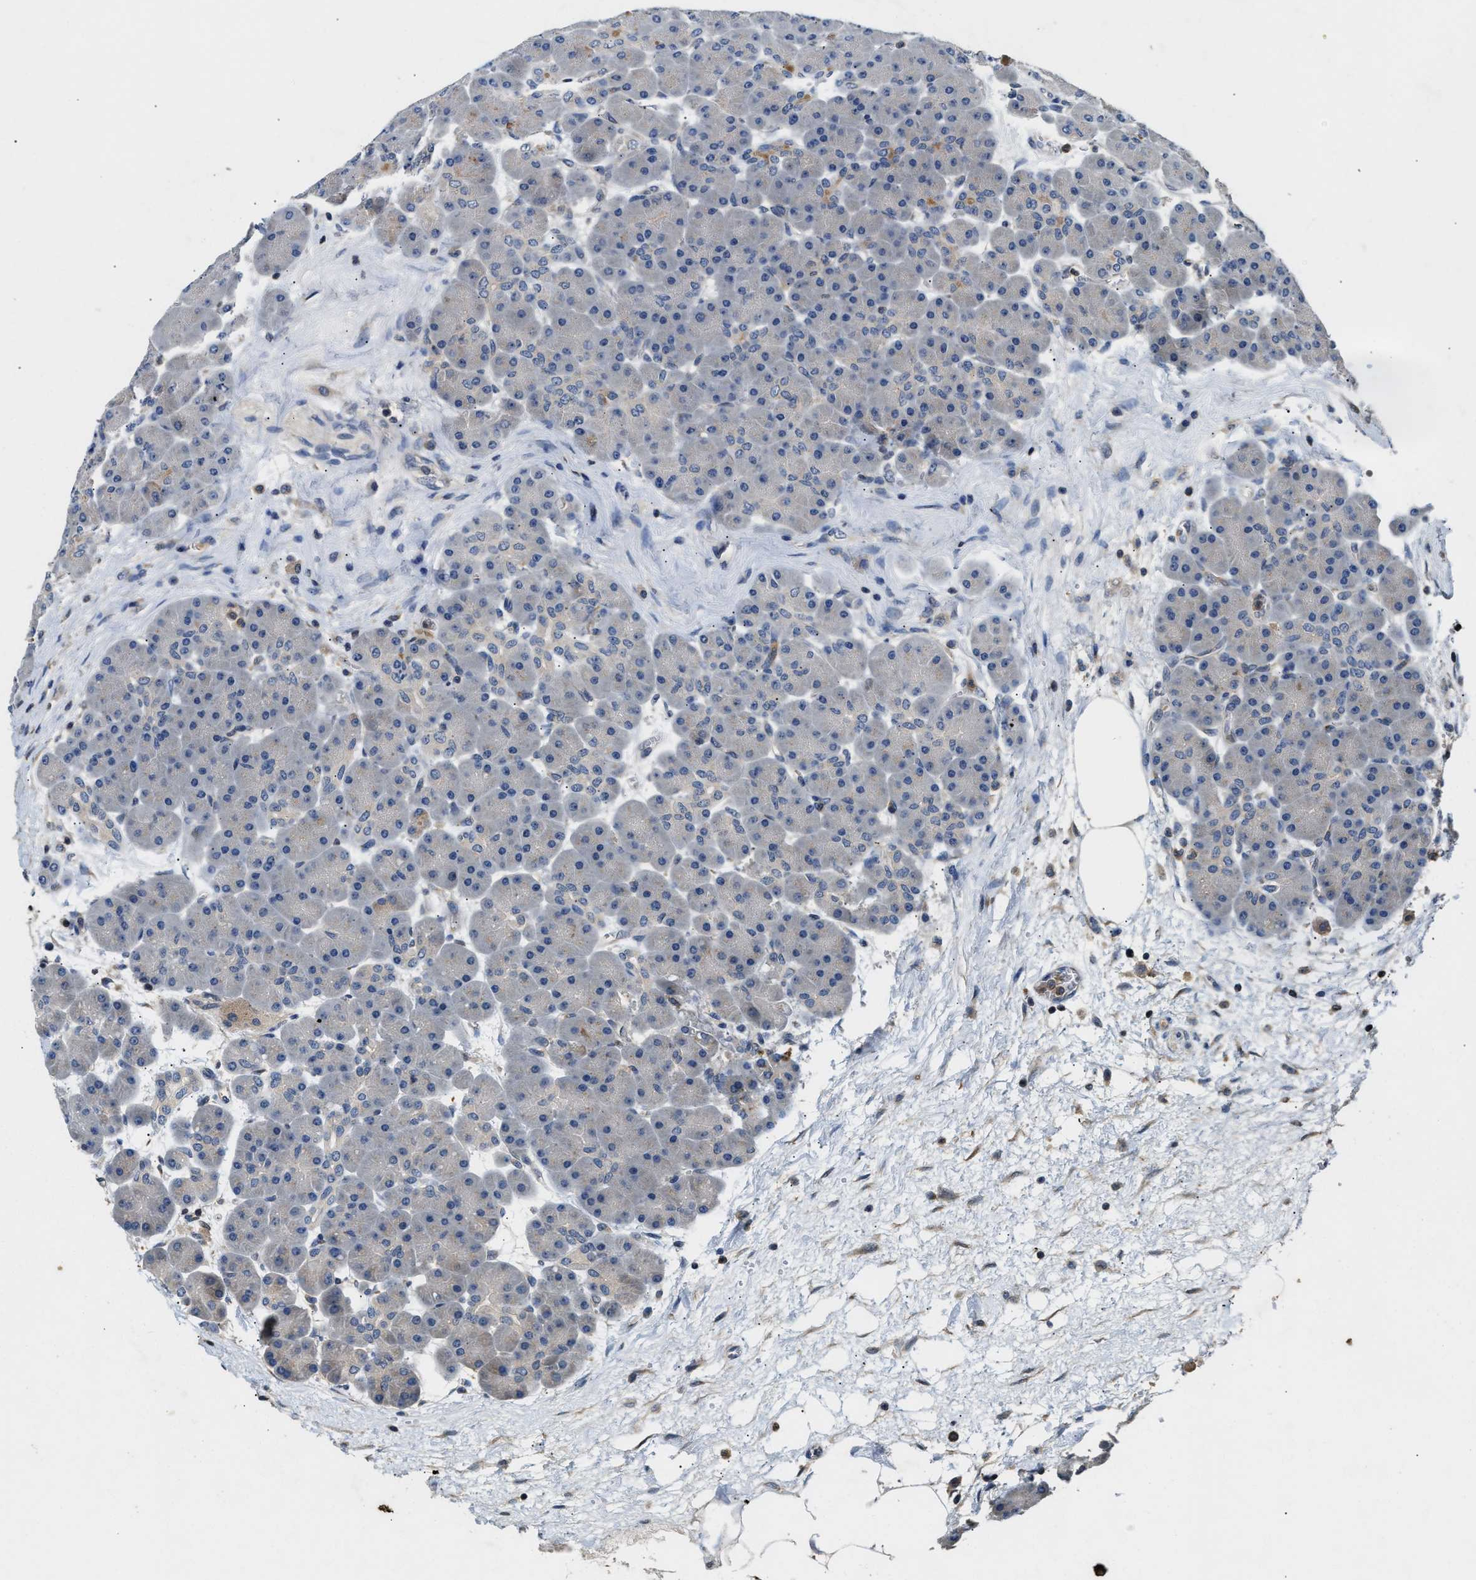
{"staining": {"intensity": "negative", "quantity": "none", "location": "none"}, "tissue": "pancreas", "cell_type": "Exocrine glandular cells", "image_type": "normal", "snomed": [{"axis": "morphology", "description": "Normal tissue, NOS"}, {"axis": "topography", "description": "Pancreas"}], "caption": "This is an immunohistochemistry (IHC) photomicrograph of unremarkable pancreas. There is no positivity in exocrine glandular cells.", "gene": "CHUK", "patient": {"sex": "male", "age": 66}}